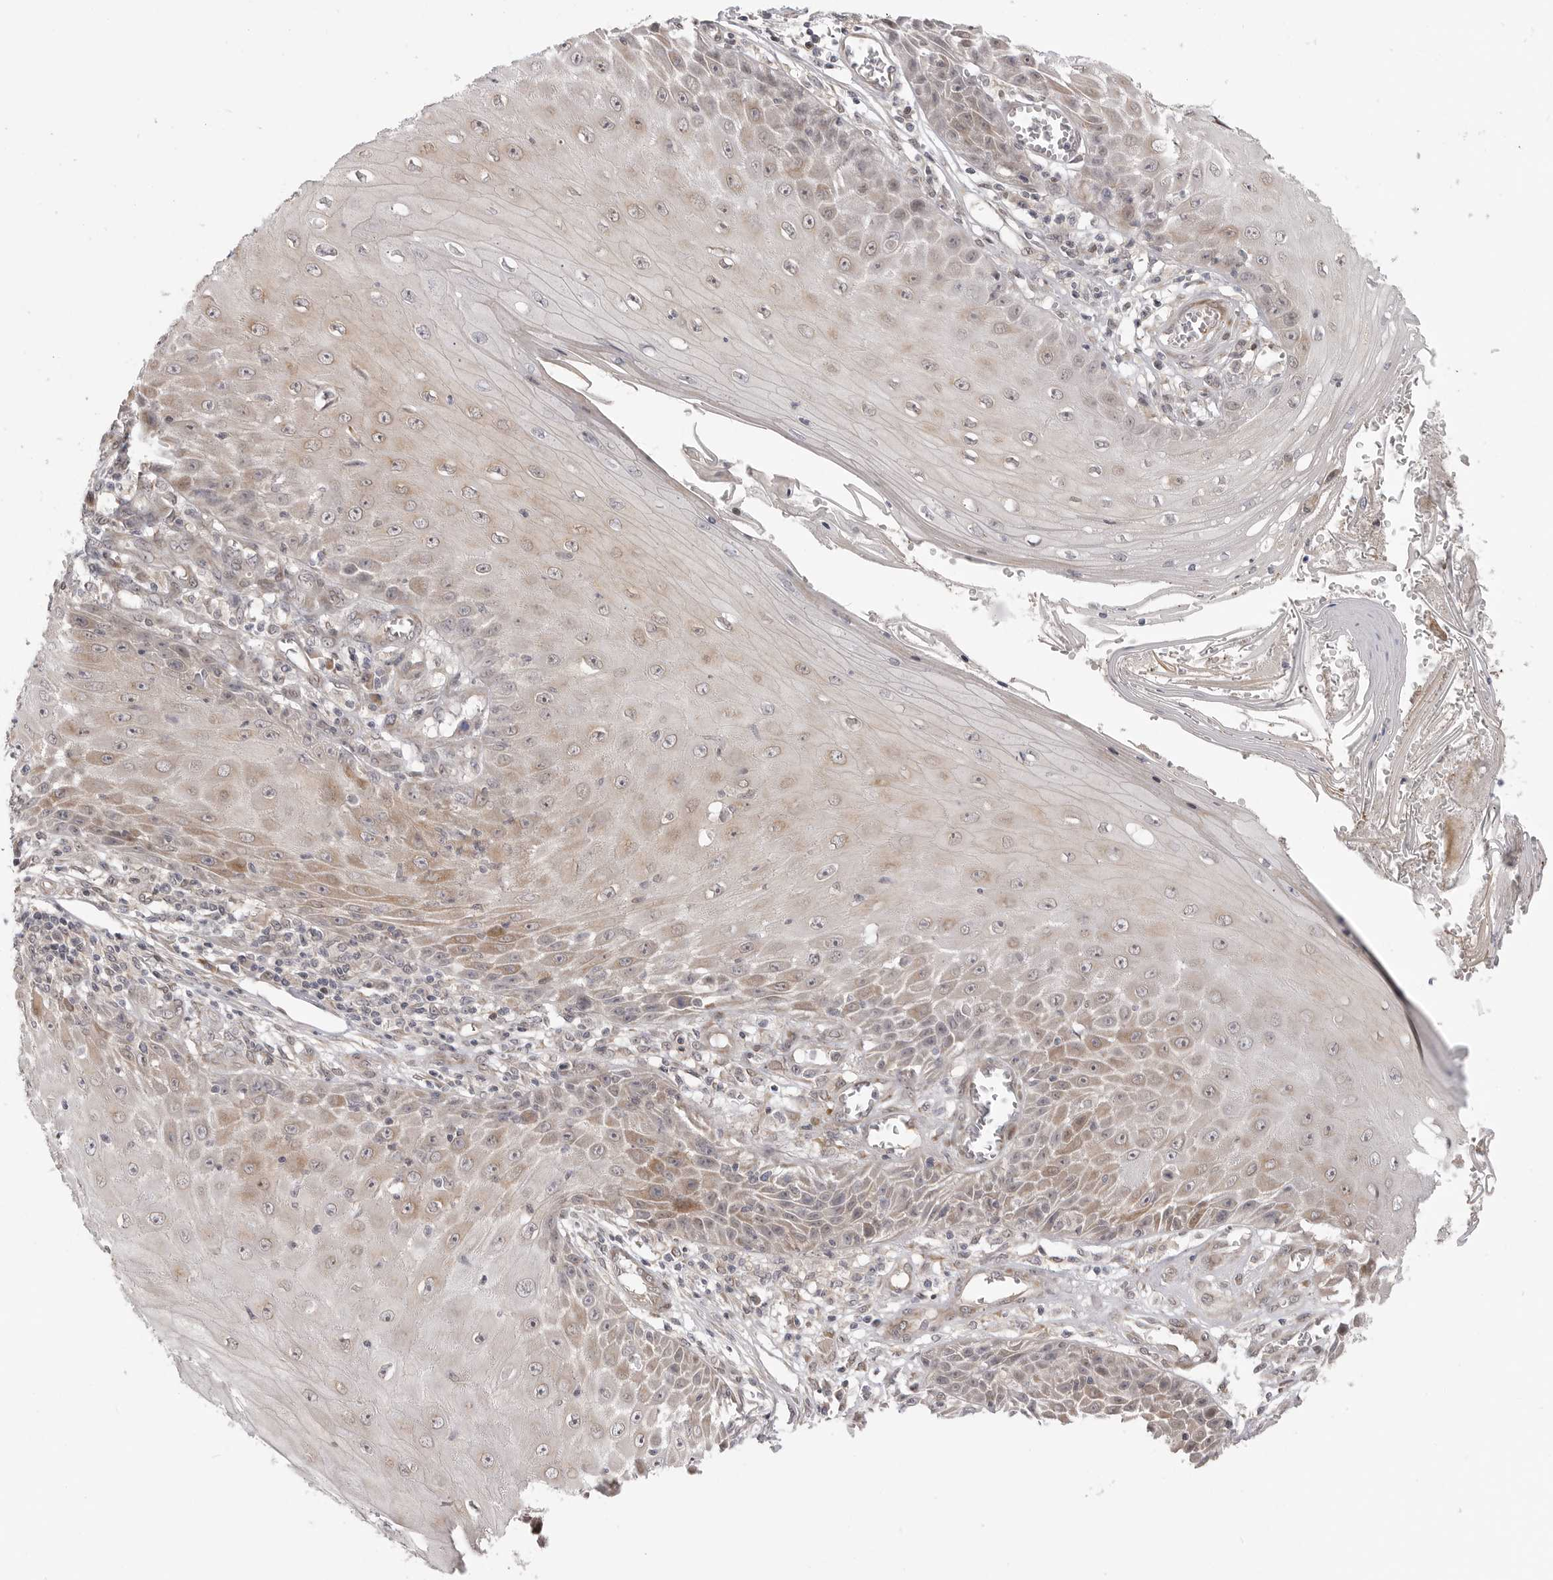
{"staining": {"intensity": "weak", "quantity": "25%-75%", "location": "cytoplasmic/membranous"}, "tissue": "skin cancer", "cell_type": "Tumor cells", "image_type": "cancer", "snomed": [{"axis": "morphology", "description": "Squamous cell carcinoma, NOS"}, {"axis": "topography", "description": "Skin"}], "caption": "Squamous cell carcinoma (skin) stained with a protein marker exhibits weak staining in tumor cells.", "gene": "GGT6", "patient": {"sex": "female", "age": 73}}